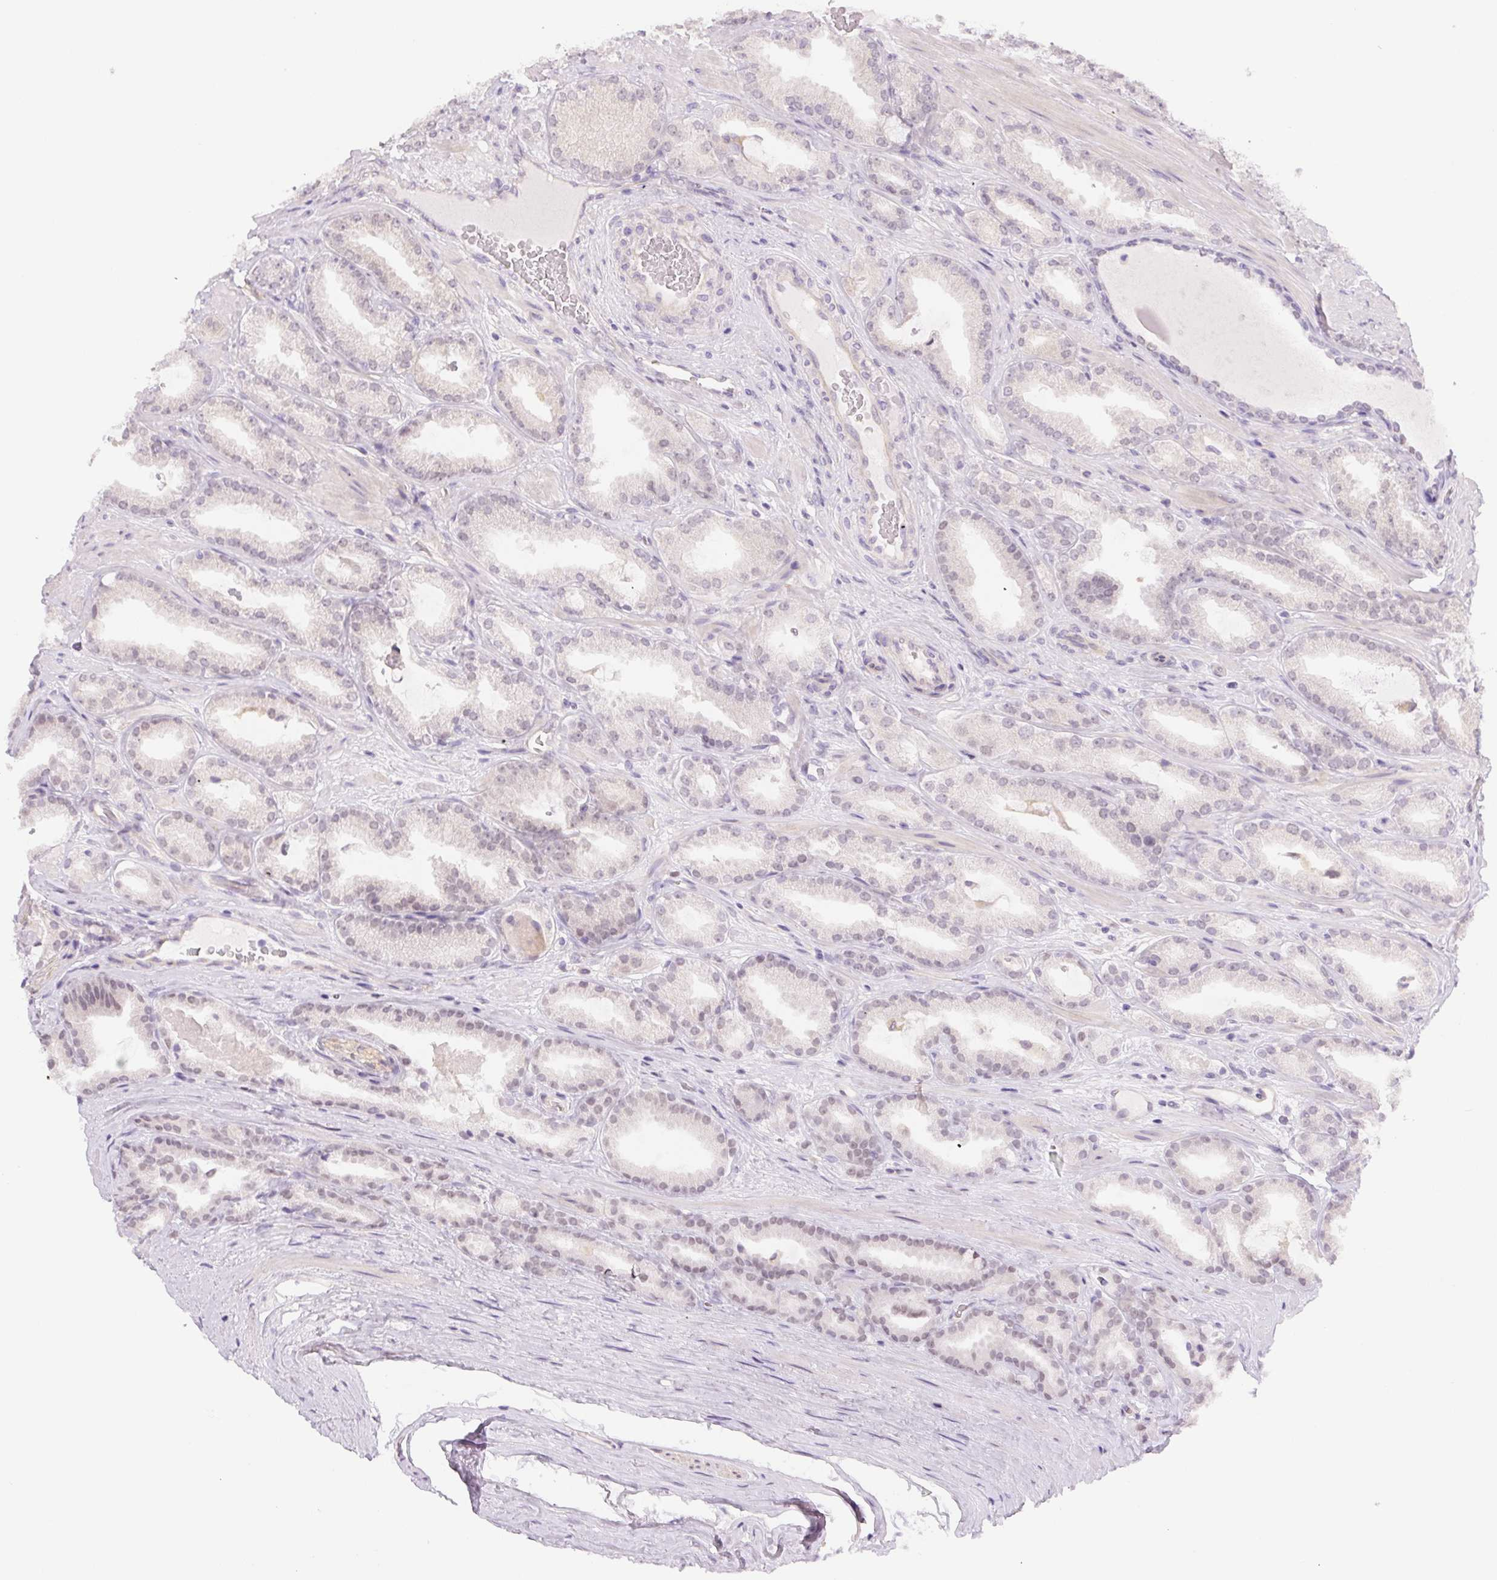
{"staining": {"intensity": "weak", "quantity": "25%-75%", "location": "nuclear"}, "tissue": "prostate cancer", "cell_type": "Tumor cells", "image_type": "cancer", "snomed": [{"axis": "morphology", "description": "Adenocarcinoma, Low grade"}, {"axis": "topography", "description": "Prostate"}], "caption": "Prostate adenocarcinoma (low-grade) stained with a protein marker exhibits weak staining in tumor cells.", "gene": "CTNND2", "patient": {"sex": "male", "age": 61}}